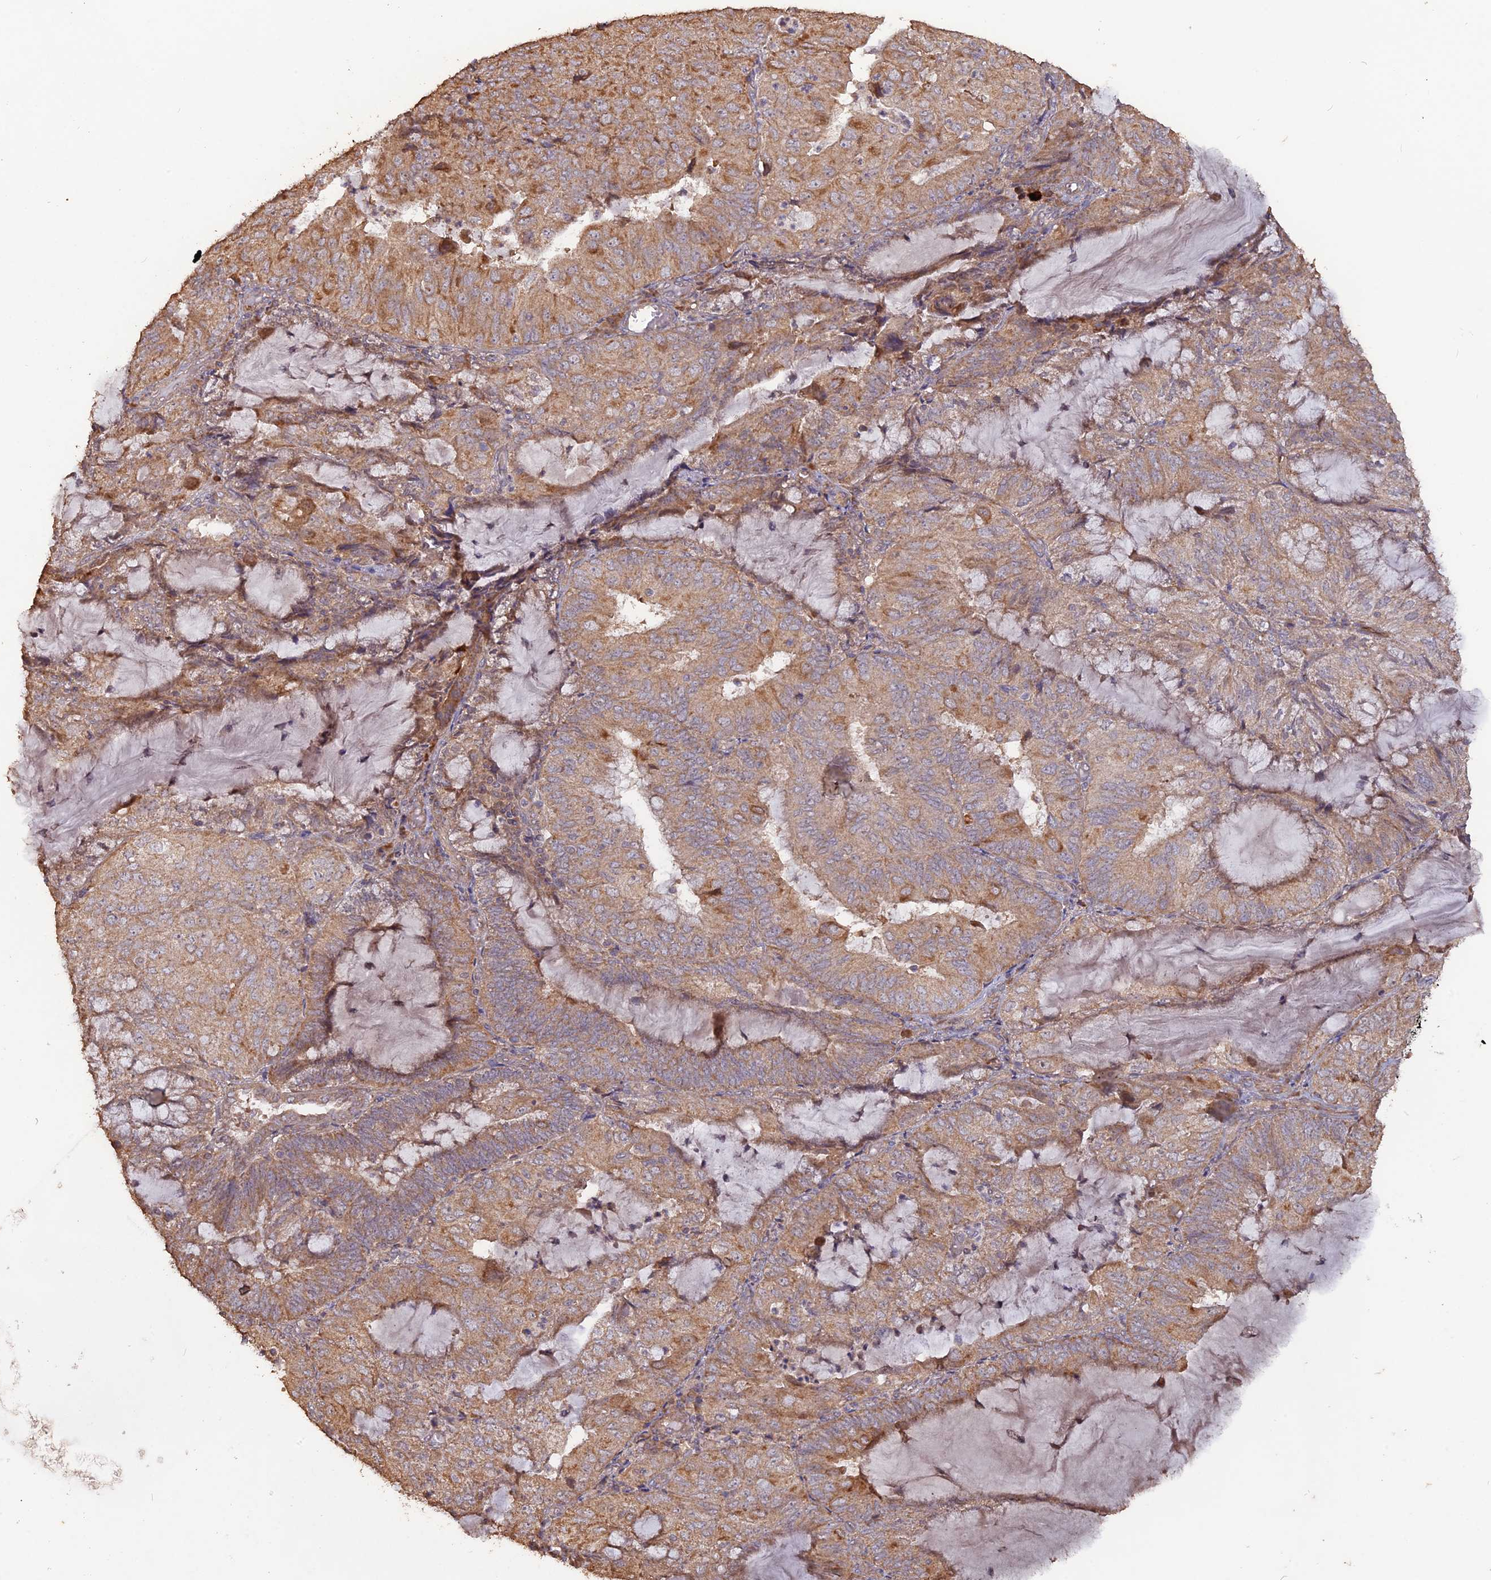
{"staining": {"intensity": "moderate", "quantity": ">75%", "location": "cytoplasmic/membranous"}, "tissue": "endometrial cancer", "cell_type": "Tumor cells", "image_type": "cancer", "snomed": [{"axis": "morphology", "description": "Adenocarcinoma, NOS"}, {"axis": "topography", "description": "Endometrium"}], "caption": "The immunohistochemical stain highlights moderate cytoplasmic/membranous positivity in tumor cells of adenocarcinoma (endometrial) tissue.", "gene": "LAYN", "patient": {"sex": "female", "age": 81}}